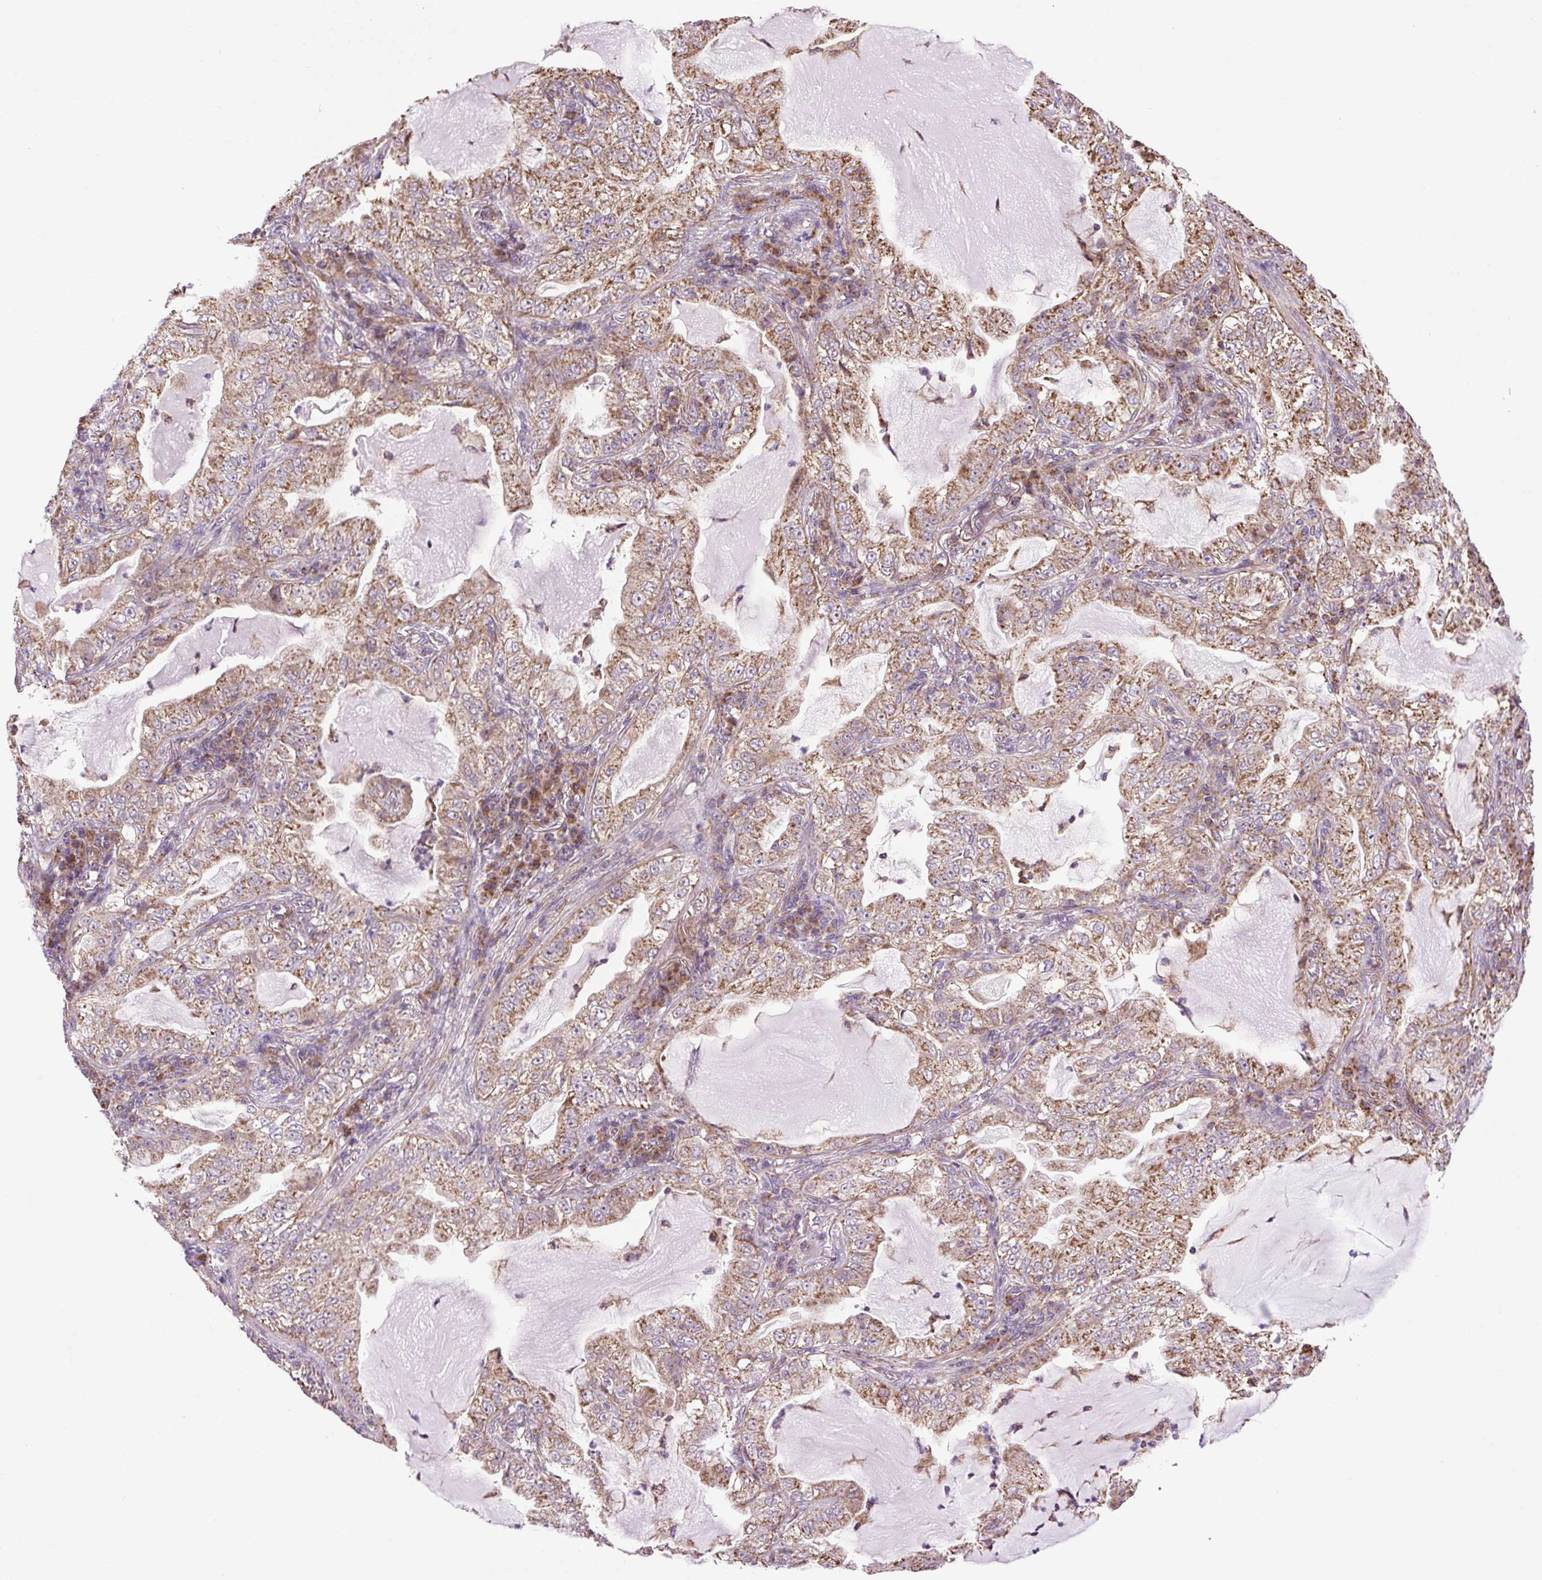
{"staining": {"intensity": "moderate", "quantity": ">75%", "location": "cytoplasmic/membranous"}, "tissue": "lung cancer", "cell_type": "Tumor cells", "image_type": "cancer", "snomed": [{"axis": "morphology", "description": "Adenocarcinoma, NOS"}, {"axis": "topography", "description": "Lung"}], "caption": "Tumor cells display medium levels of moderate cytoplasmic/membranous positivity in about >75% of cells in human lung adenocarcinoma. Using DAB (brown) and hematoxylin (blue) stains, captured at high magnification using brightfield microscopy.", "gene": "PLCG1", "patient": {"sex": "female", "age": 73}}